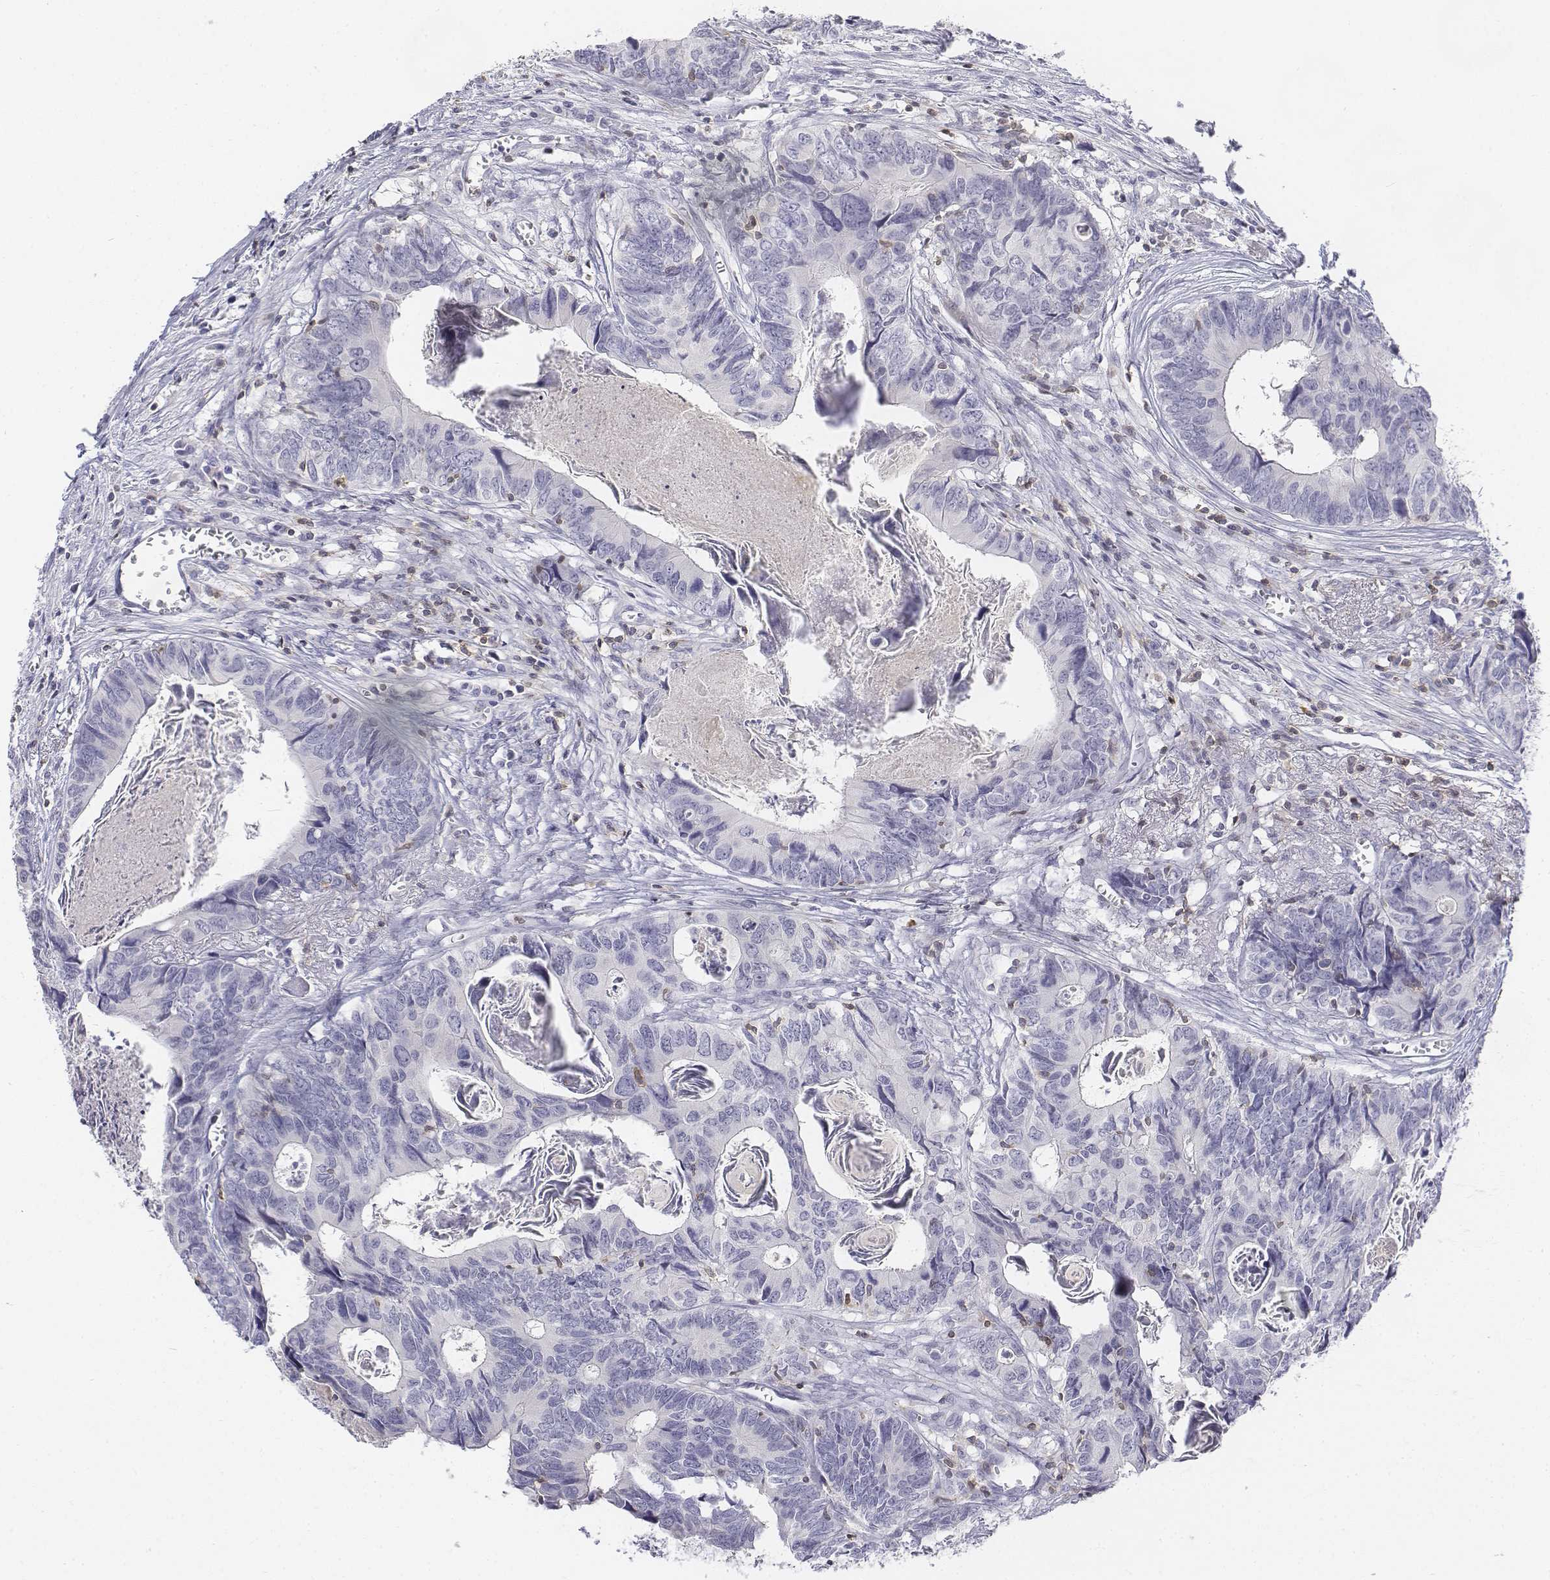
{"staining": {"intensity": "negative", "quantity": "none", "location": "none"}, "tissue": "colorectal cancer", "cell_type": "Tumor cells", "image_type": "cancer", "snomed": [{"axis": "morphology", "description": "Adenocarcinoma, NOS"}, {"axis": "topography", "description": "Colon"}], "caption": "Colorectal cancer (adenocarcinoma) stained for a protein using immunohistochemistry (IHC) demonstrates no positivity tumor cells.", "gene": "CD3E", "patient": {"sex": "female", "age": 82}}